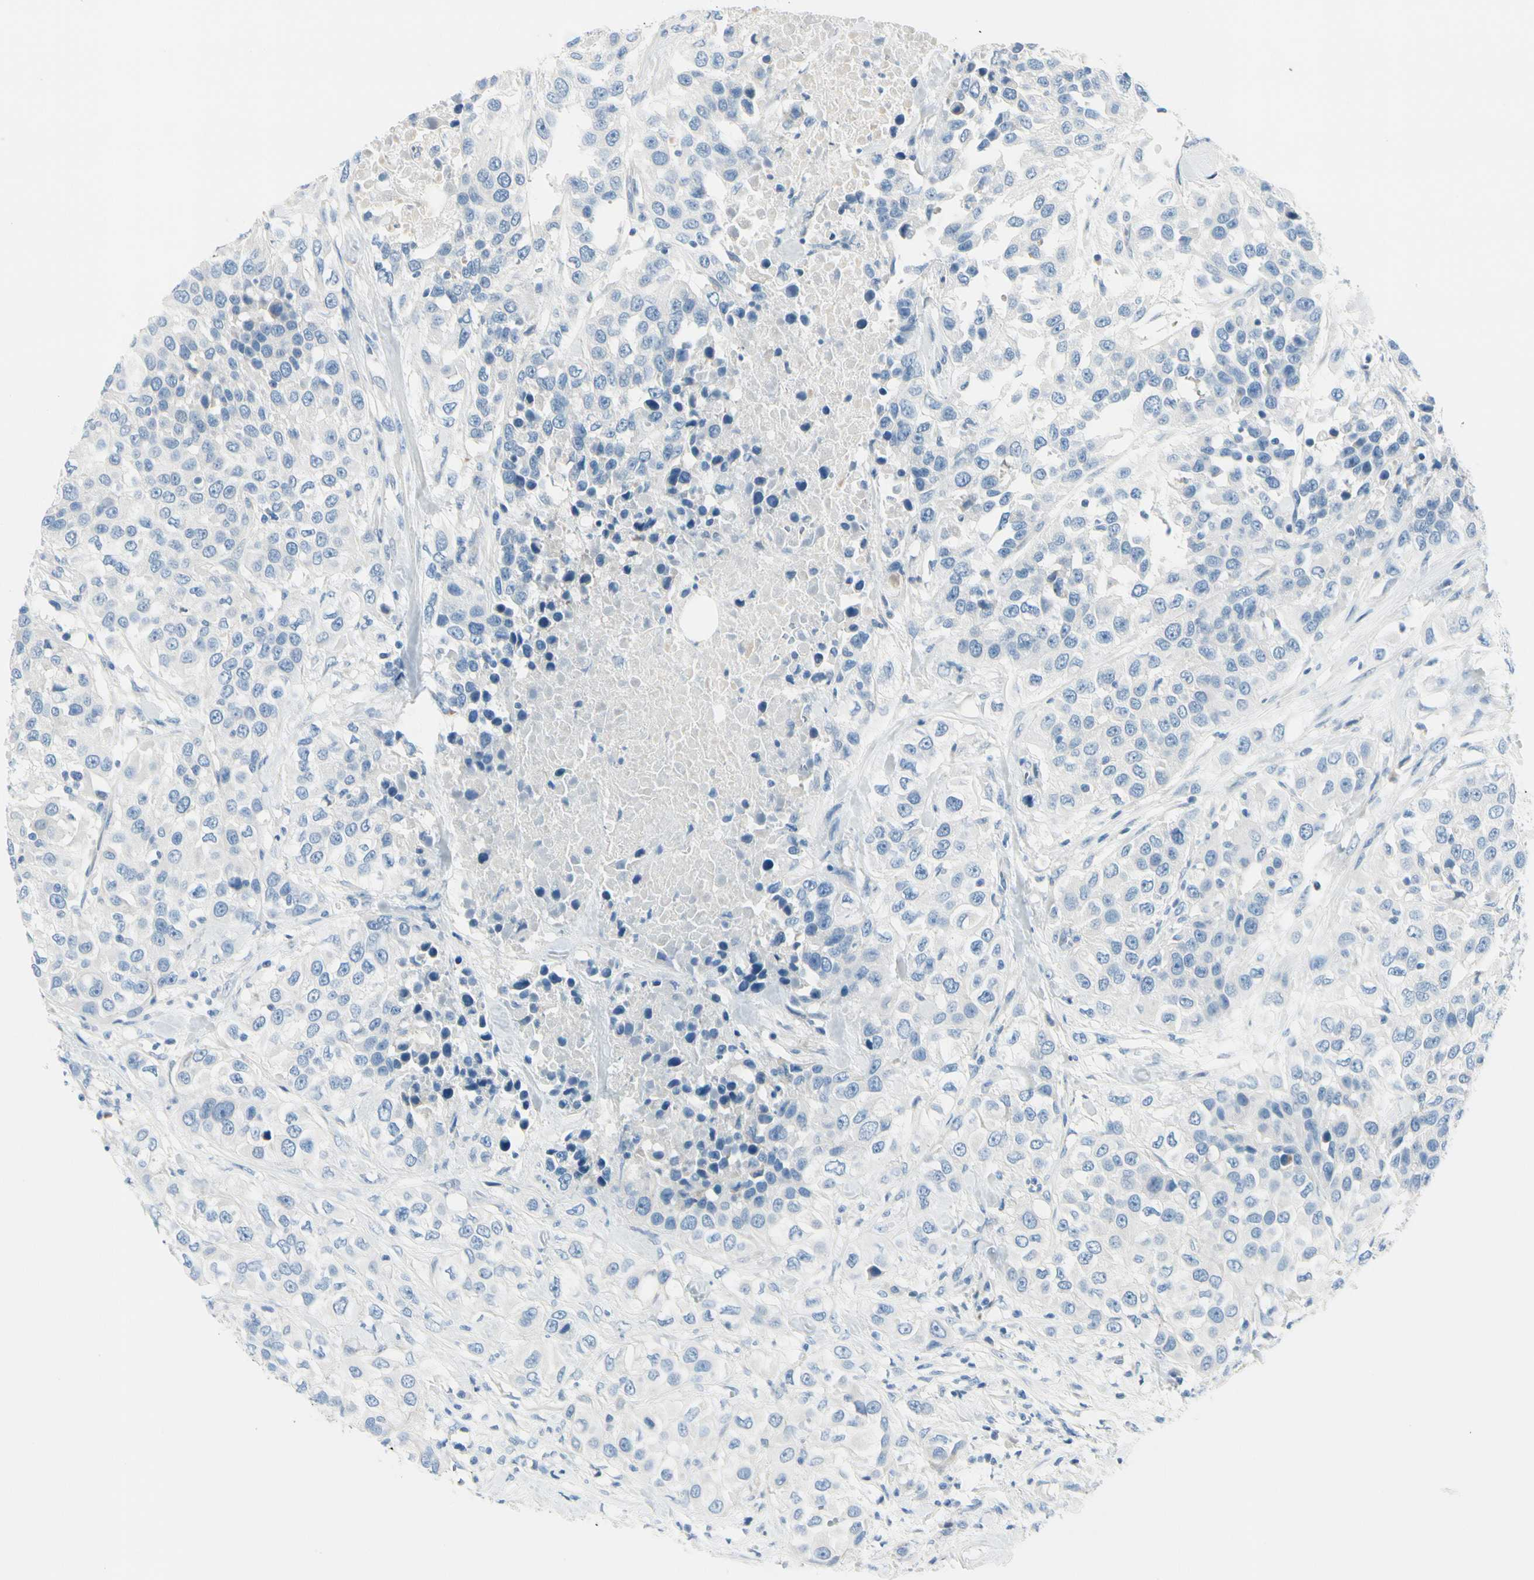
{"staining": {"intensity": "negative", "quantity": "none", "location": "none"}, "tissue": "urothelial cancer", "cell_type": "Tumor cells", "image_type": "cancer", "snomed": [{"axis": "morphology", "description": "Urothelial carcinoma, High grade"}, {"axis": "topography", "description": "Urinary bladder"}], "caption": "Tumor cells are negative for brown protein staining in high-grade urothelial carcinoma. The staining is performed using DAB (3,3'-diaminobenzidine) brown chromogen with nuclei counter-stained in using hematoxylin.", "gene": "PEBP1", "patient": {"sex": "female", "age": 80}}